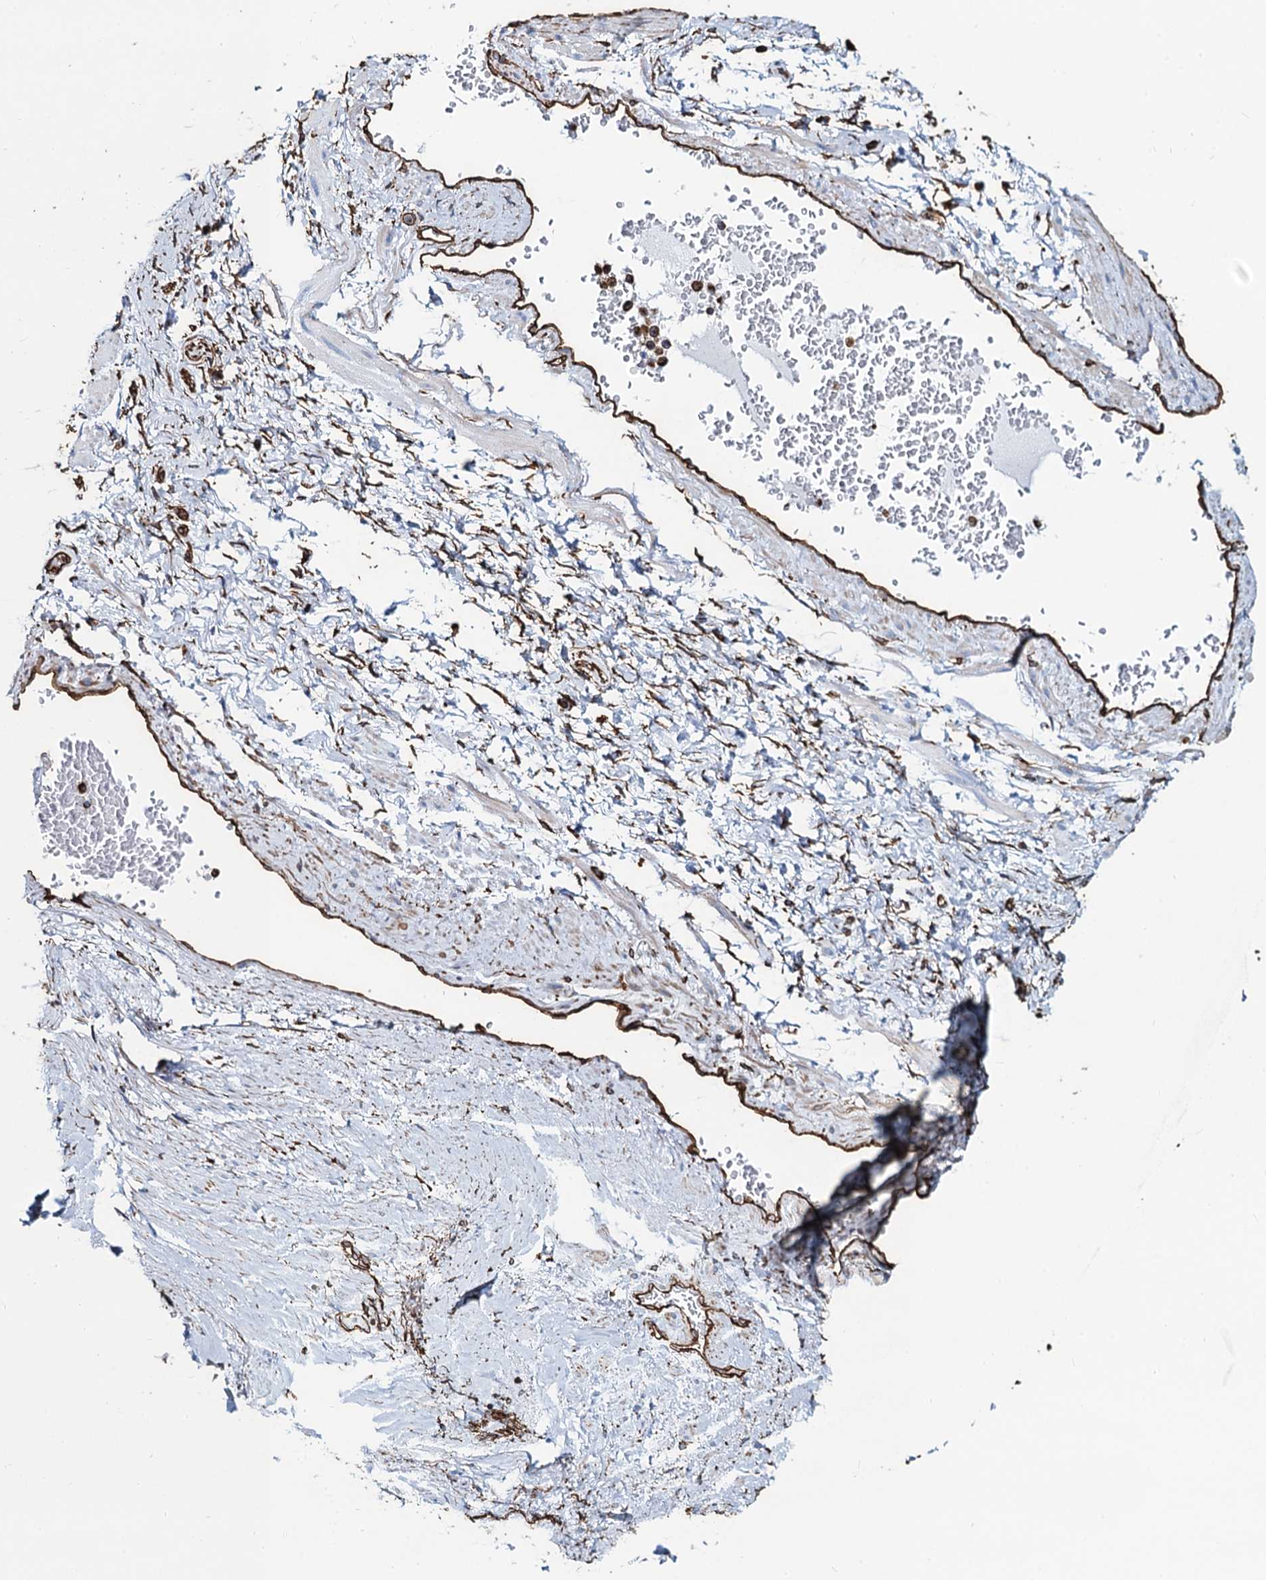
{"staining": {"intensity": "moderate", "quantity": ">75%", "location": "cytoplasmic/membranous"}, "tissue": "adipose tissue", "cell_type": "Adipocytes", "image_type": "normal", "snomed": [{"axis": "morphology", "description": "Normal tissue, NOS"}, {"axis": "morphology", "description": "Adenocarcinoma, Low grade"}, {"axis": "topography", "description": "Prostate"}, {"axis": "topography", "description": "Peripheral nerve tissue"}], "caption": "Adipose tissue stained with DAB immunohistochemistry (IHC) demonstrates medium levels of moderate cytoplasmic/membranous positivity in about >75% of adipocytes. (IHC, brightfield microscopy, high magnification).", "gene": "PGM2", "patient": {"sex": "male", "age": 63}}